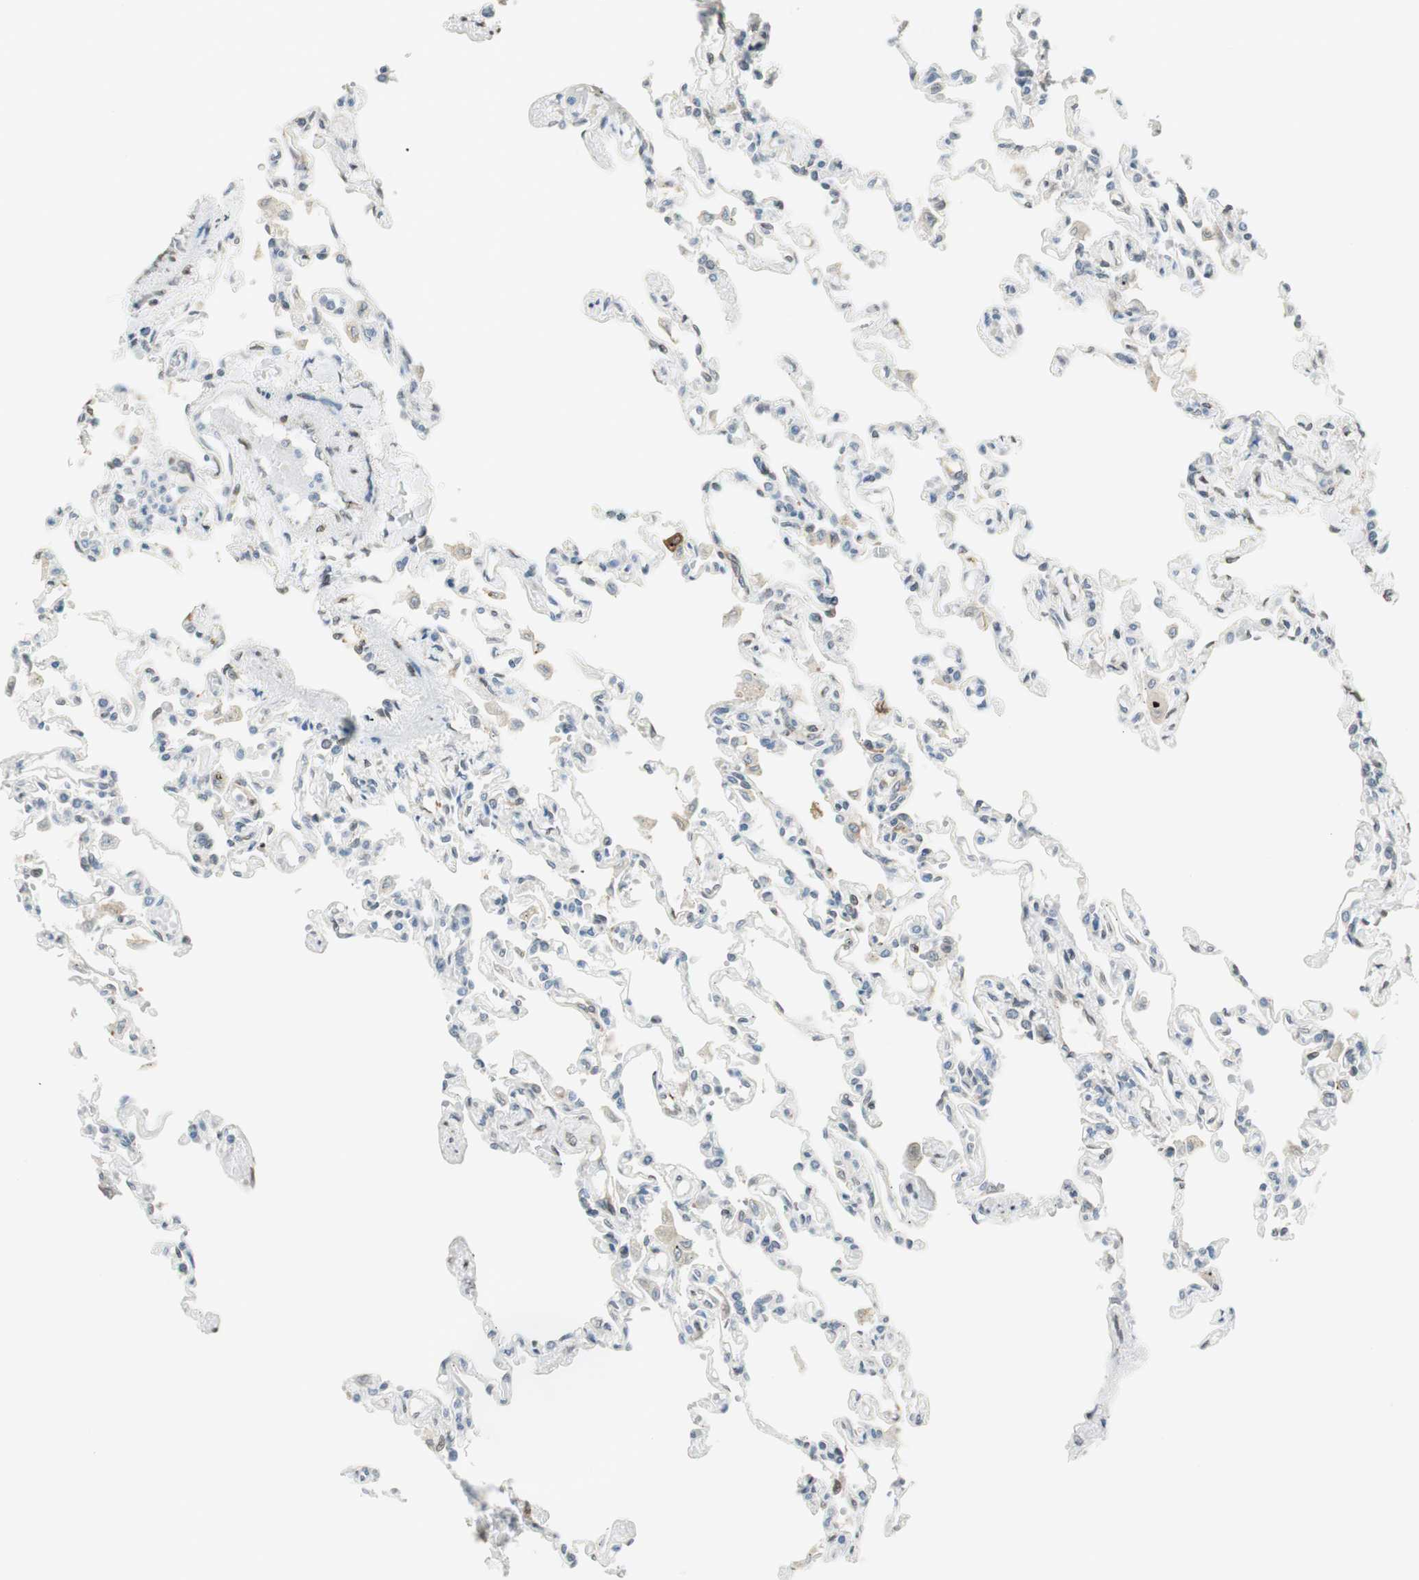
{"staining": {"intensity": "negative", "quantity": "none", "location": "none"}, "tissue": "lung", "cell_type": "Alveolar cells", "image_type": "normal", "snomed": [{"axis": "morphology", "description": "Normal tissue, NOS"}, {"axis": "topography", "description": "Lung"}], "caption": "Immunohistochemistry photomicrograph of normal lung stained for a protein (brown), which shows no positivity in alveolar cells. (DAB (3,3'-diaminobenzidine) immunohistochemistry visualized using brightfield microscopy, high magnification).", "gene": "TMEM260", "patient": {"sex": "male", "age": 21}}